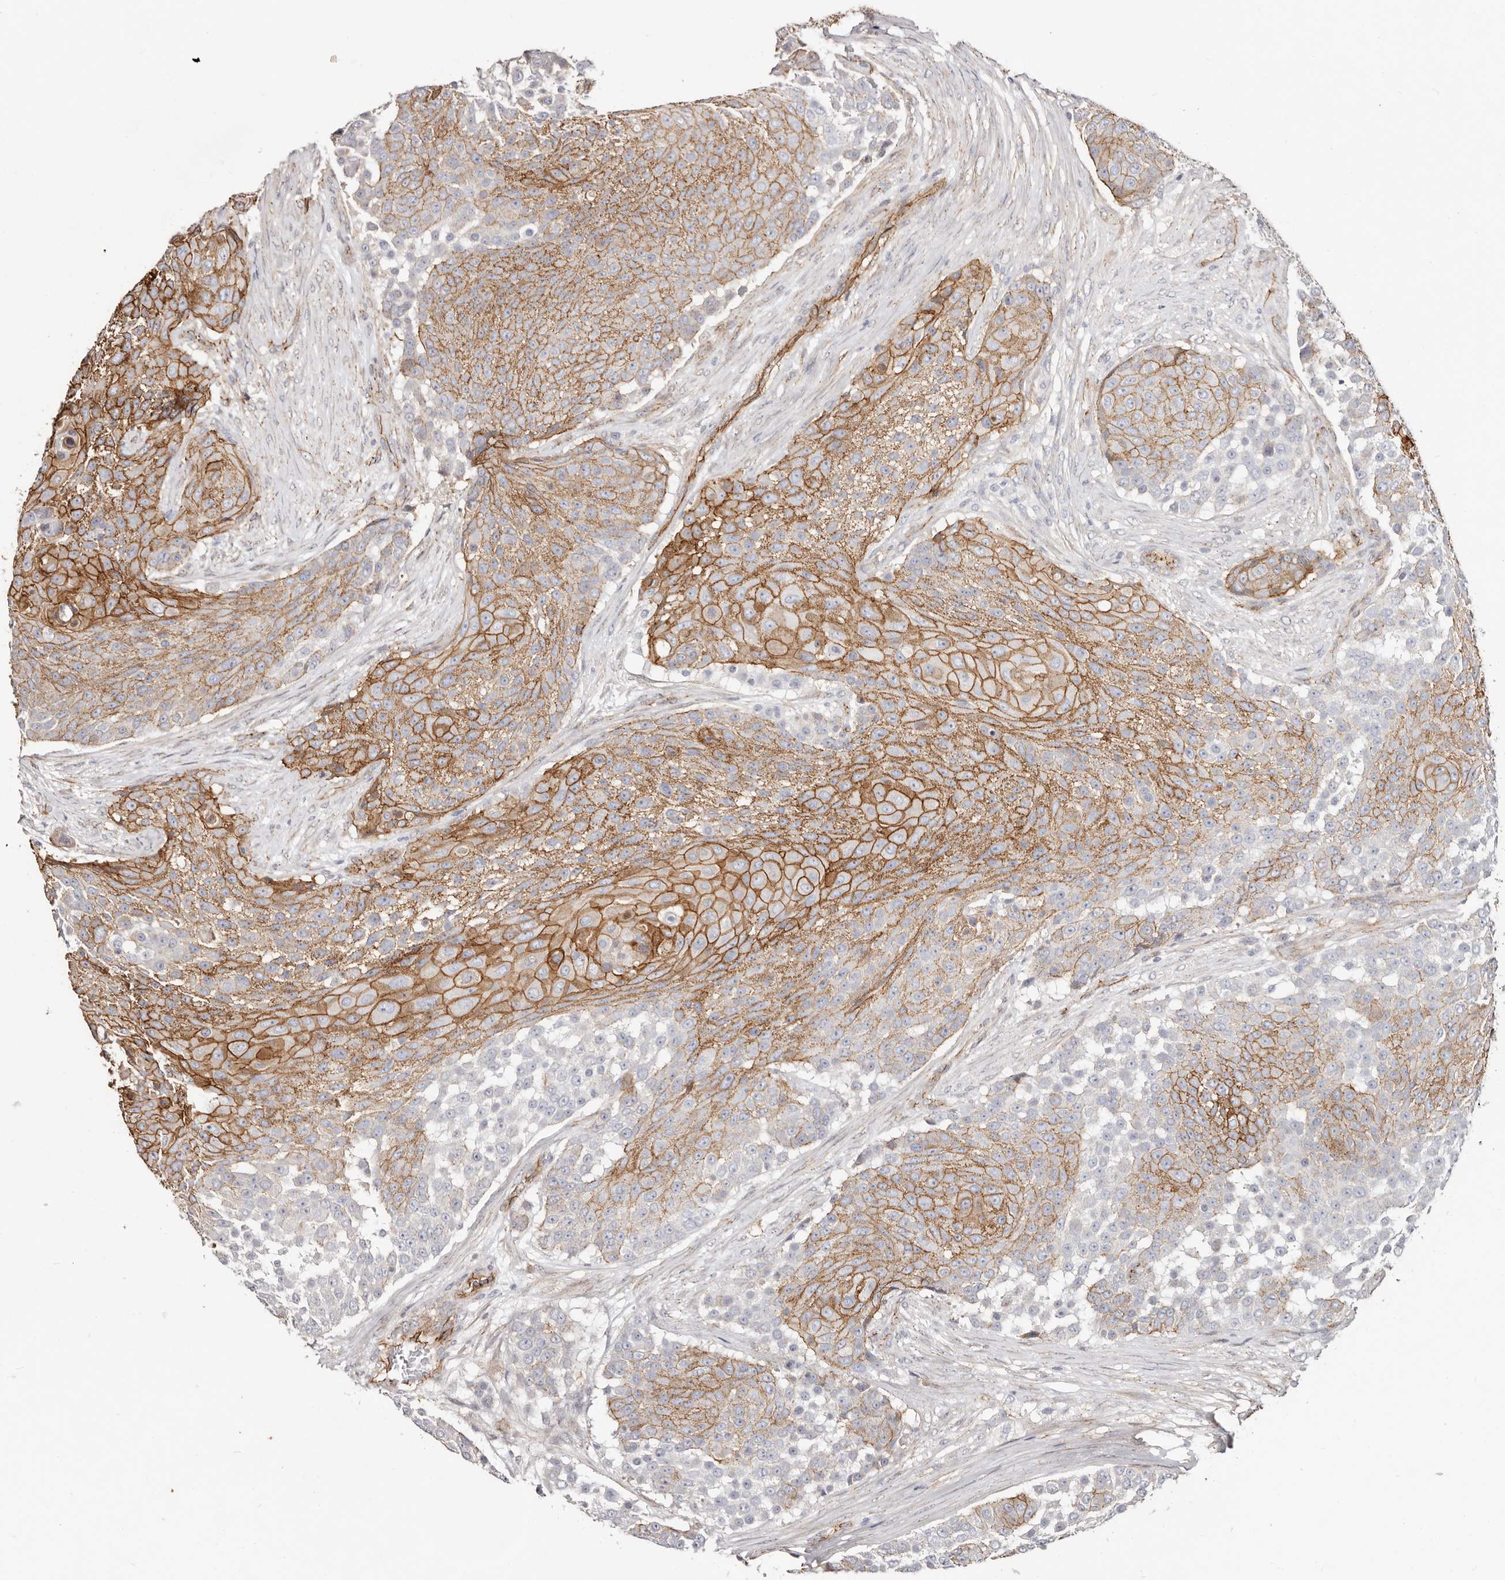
{"staining": {"intensity": "strong", "quantity": ">75%", "location": "cytoplasmic/membranous"}, "tissue": "urothelial cancer", "cell_type": "Tumor cells", "image_type": "cancer", "snomed": [{"axis": "morphology", "description": "Urothelial carcinoma, High grade"}, {"axis": "topography", "description": "Urinary bladder"}], "caption": "The micrograph exhibits a brown stain indicating the presence of a protein in the cytoplasmic/membranous of tumor cells in urothelial carcinoma (high-grade).", "gene": "CTNNB1", "patient": {"sex": "female", "age": 63}}